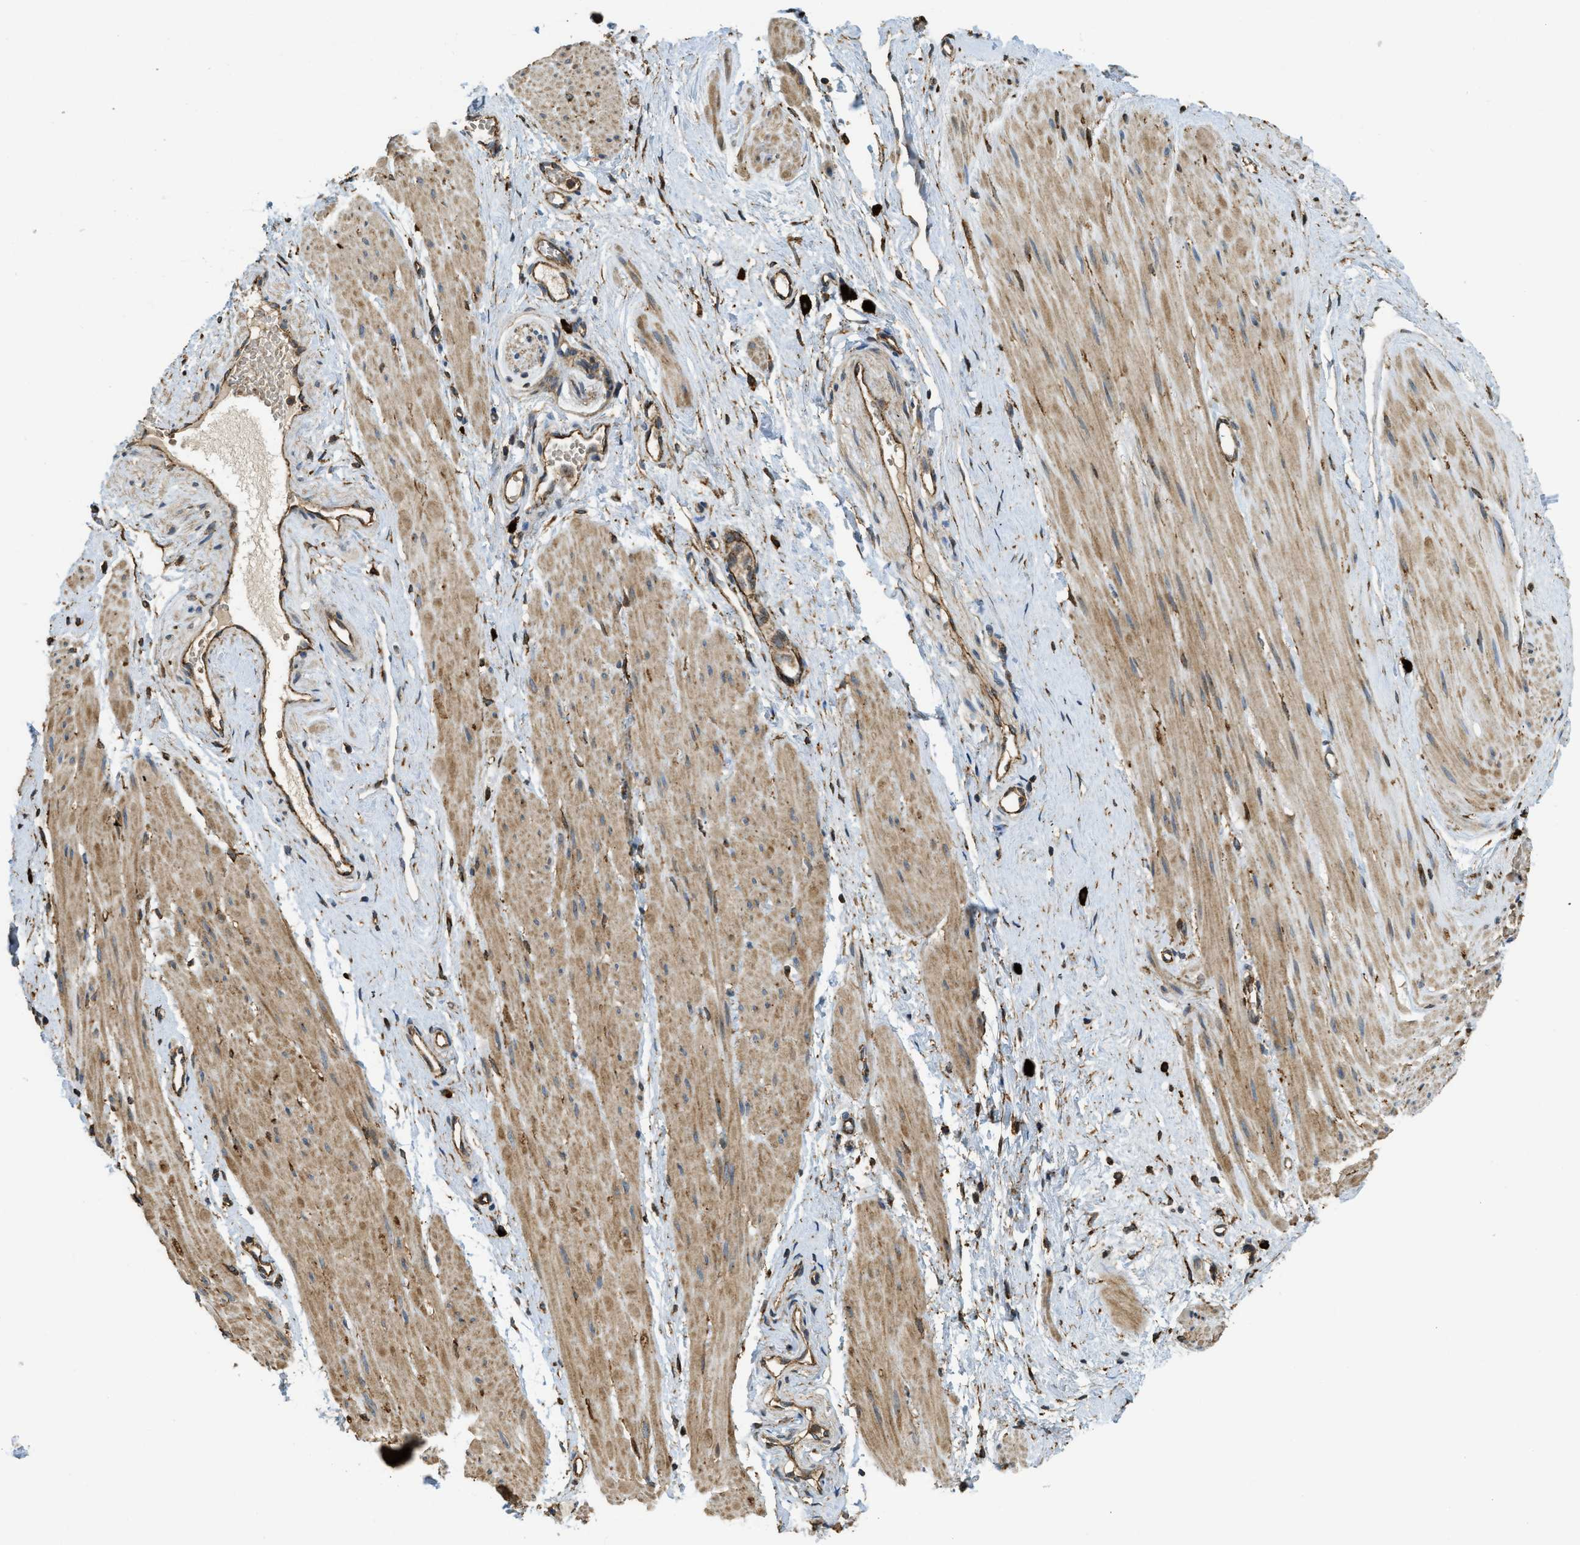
{"staining": {"intensity": "moderate", "quantity": ">75%", "location": "cytoplasmic/membranous"}, "tissue": "adipose tissue", "cell_type": "Adipocytes", "image_type": "normal", "snomed": [{"axis": "morphology", "description": "Normal tissue, NOS"}, {"axis": "topography", "description": "Soft tissue"}, {"axis": "topography", "description": "Vascular tissue"}], "caption": "Brown immunohistochemical staining in benign adipose tissue exhibits moderate cytoplasmic/membranous staining in approximately >75% of adipocytes.", "gene": "BAG4", "patient": {"sex": "female", "age": 35}}